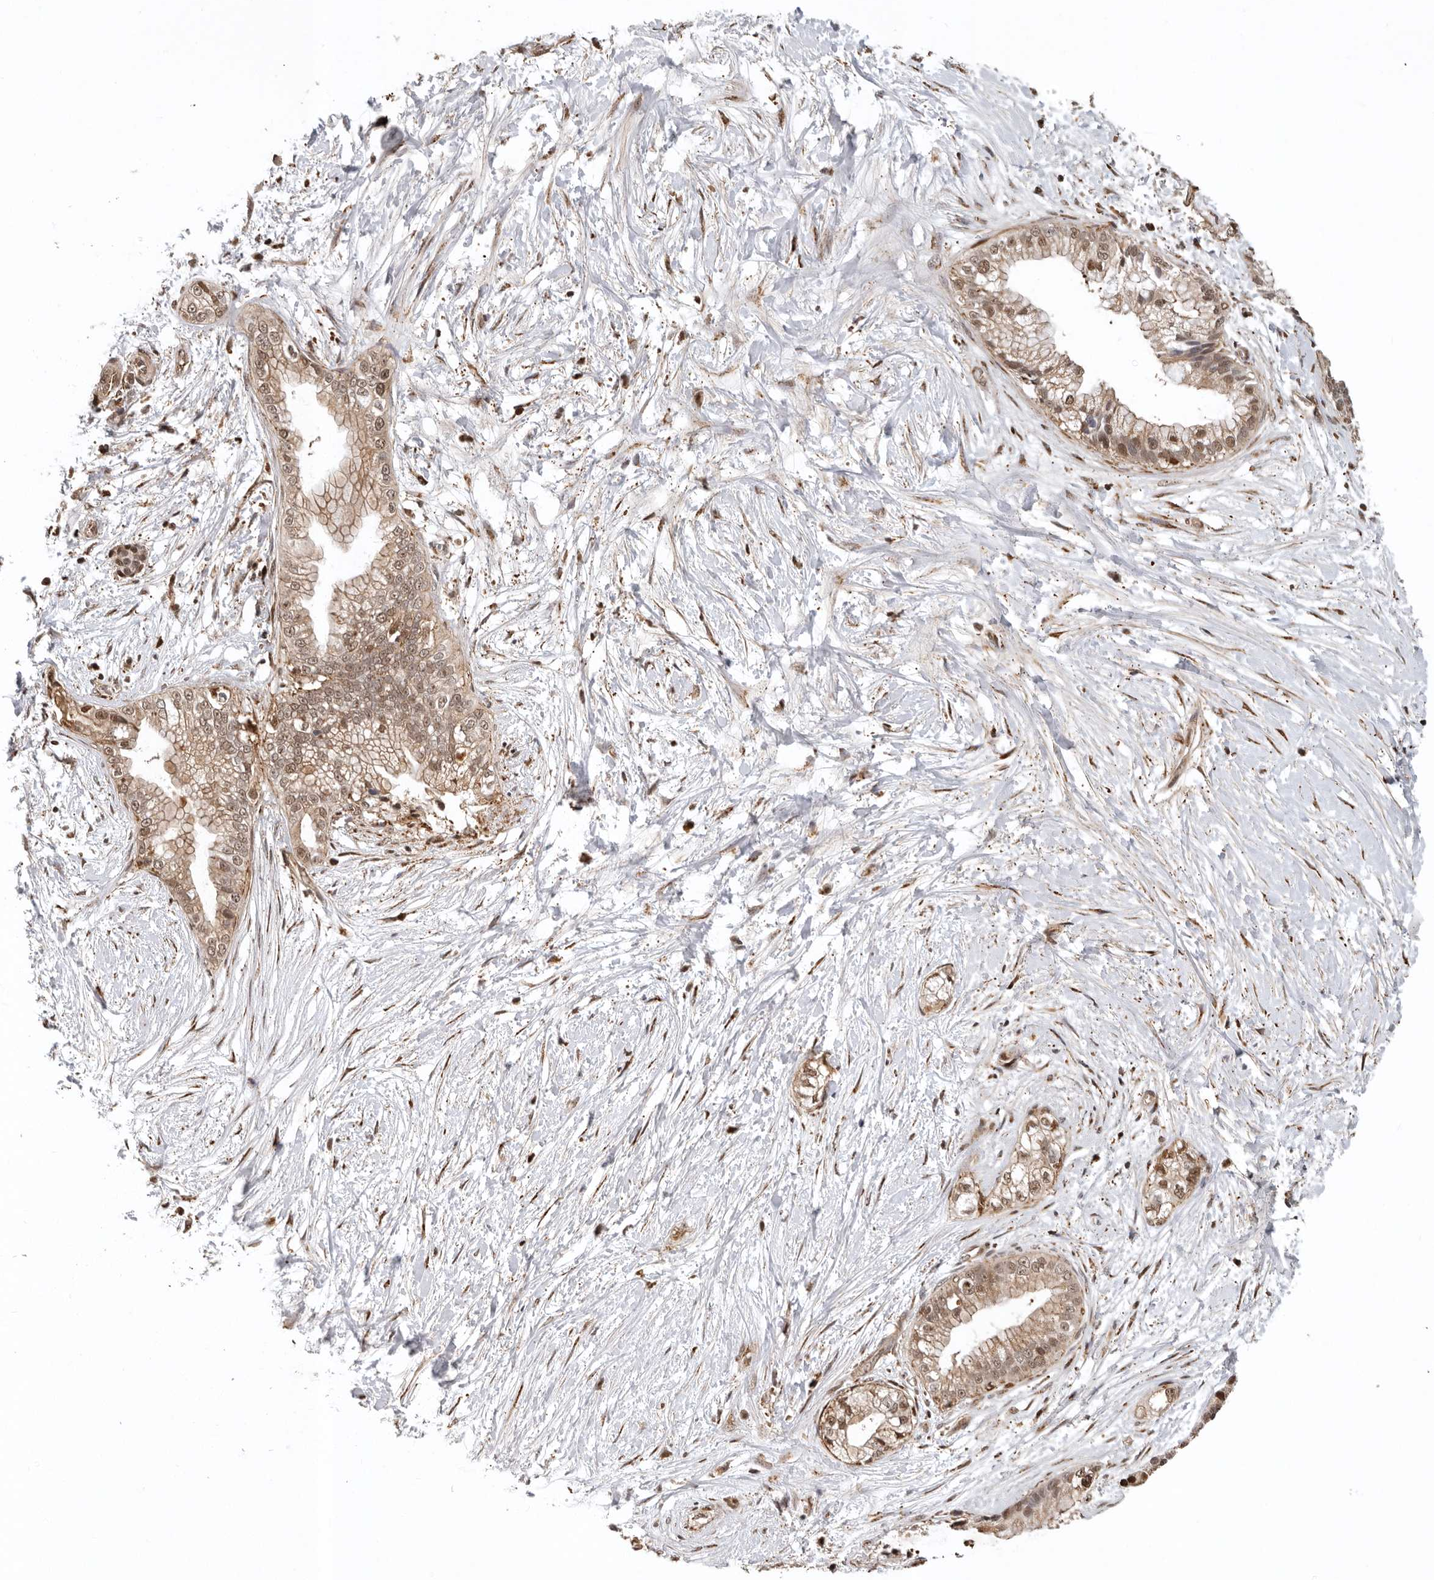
{"staining": {"intensity": "moderate", "quantity": ">75%", "location": "cytoplasmic/membranous,nuclear"}, "tissue": "pancreatic cancer", "cell_type": "Tumor cells", "image_type": "cancer", "snomed": [{"axis": "morphology", "description": "Adenocarcinoma, NOS"}, {"axis": "topography", "description": "Pancreas"}], "caption": "Immunohistochemistry (IHC) histopathology image of neoplastic tissue: adenocarcinoma (pancreatic) stained using immunohistochemistry demonstrates medium levels of moderate protein expression localized specifically in the cytoplasmic/membranous and nuclear of tumor cells, appearing as a cytoplasmic/membranous and nuclear brown color.", "gene": "RNF157", "patient": {"sex": "male", "age": 68}}